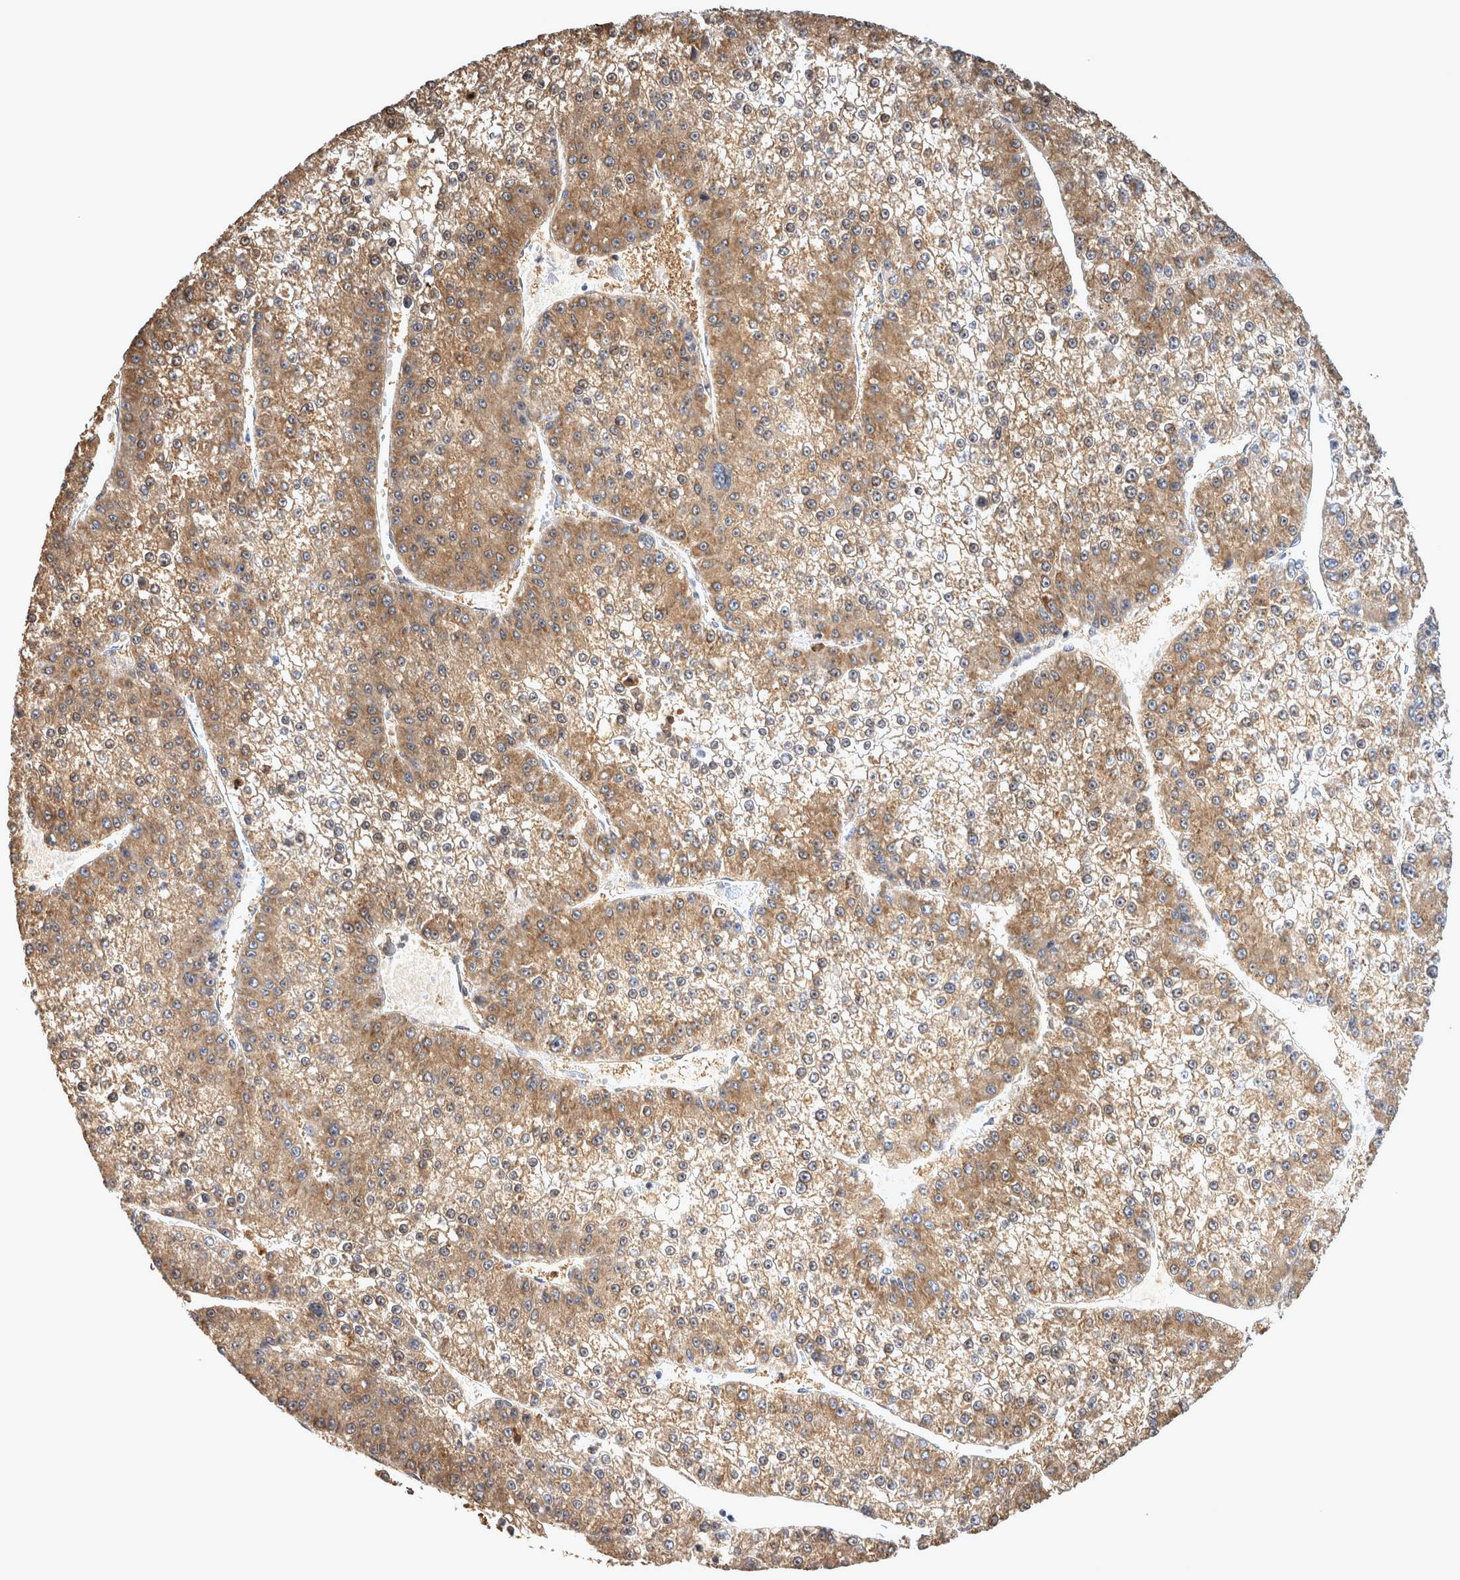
{"staining": {"intensity": "moderate", "quantity": ">75%", "location": "cytoplasmic/membranous"}, "tissue": "liver cancer", "cell_type": "Tumor cells", "image_type": "cancer", "snomed": [{"axis": "morphology", "description": "Carcinoma, Hepatocellular, NOS"}, {"axis": "topography", "description": "Liver"}], "caption": "This is a histology image of immunohistochemistry (IHC) staining of hepatocellular carcinoma (liver), which shows moderate staining in the cytoplasmic/membranous of tumor cells.", "gene": "ATXN2", "patient": {"sex": "female", "age": 73}}